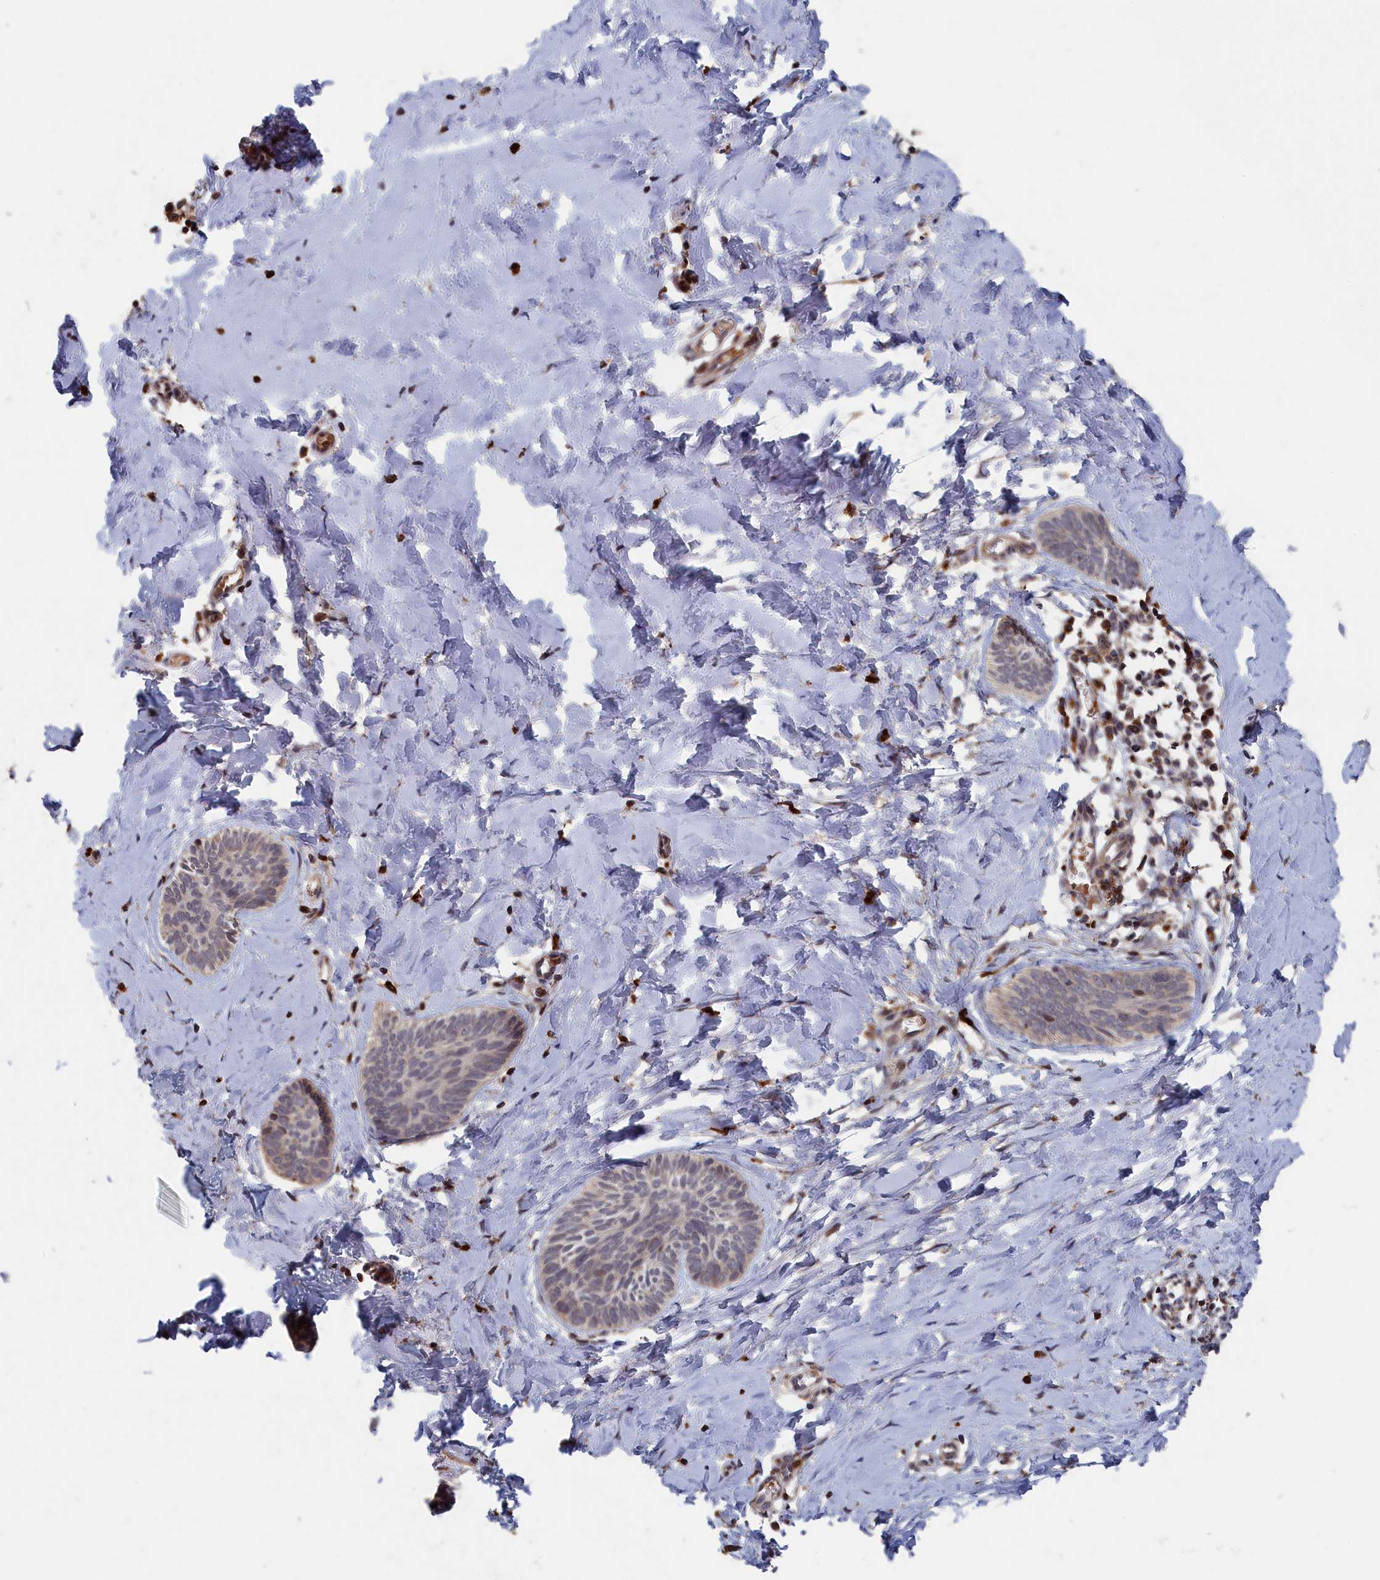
{"staining": {"intensity": "negative", "quantity": "none", "location": "none"}, "tissue": "skin cancer", "cell_type": "Tumor cells", "image_type": "cancer", "snomed": [{"axis": "morphology", "description": "Basal cell carcinoma"}, {"axis": "topography", "description": "Skin"}], "caption": "Immunohistochemistry histopathology image of human skin cancer (basal cell carcinoma) stained for a protein (brown), which reveals no positivity in tumor cells.", "gene": "TRAPPC2L", "patient": {"sex": "female", "age": 81}}